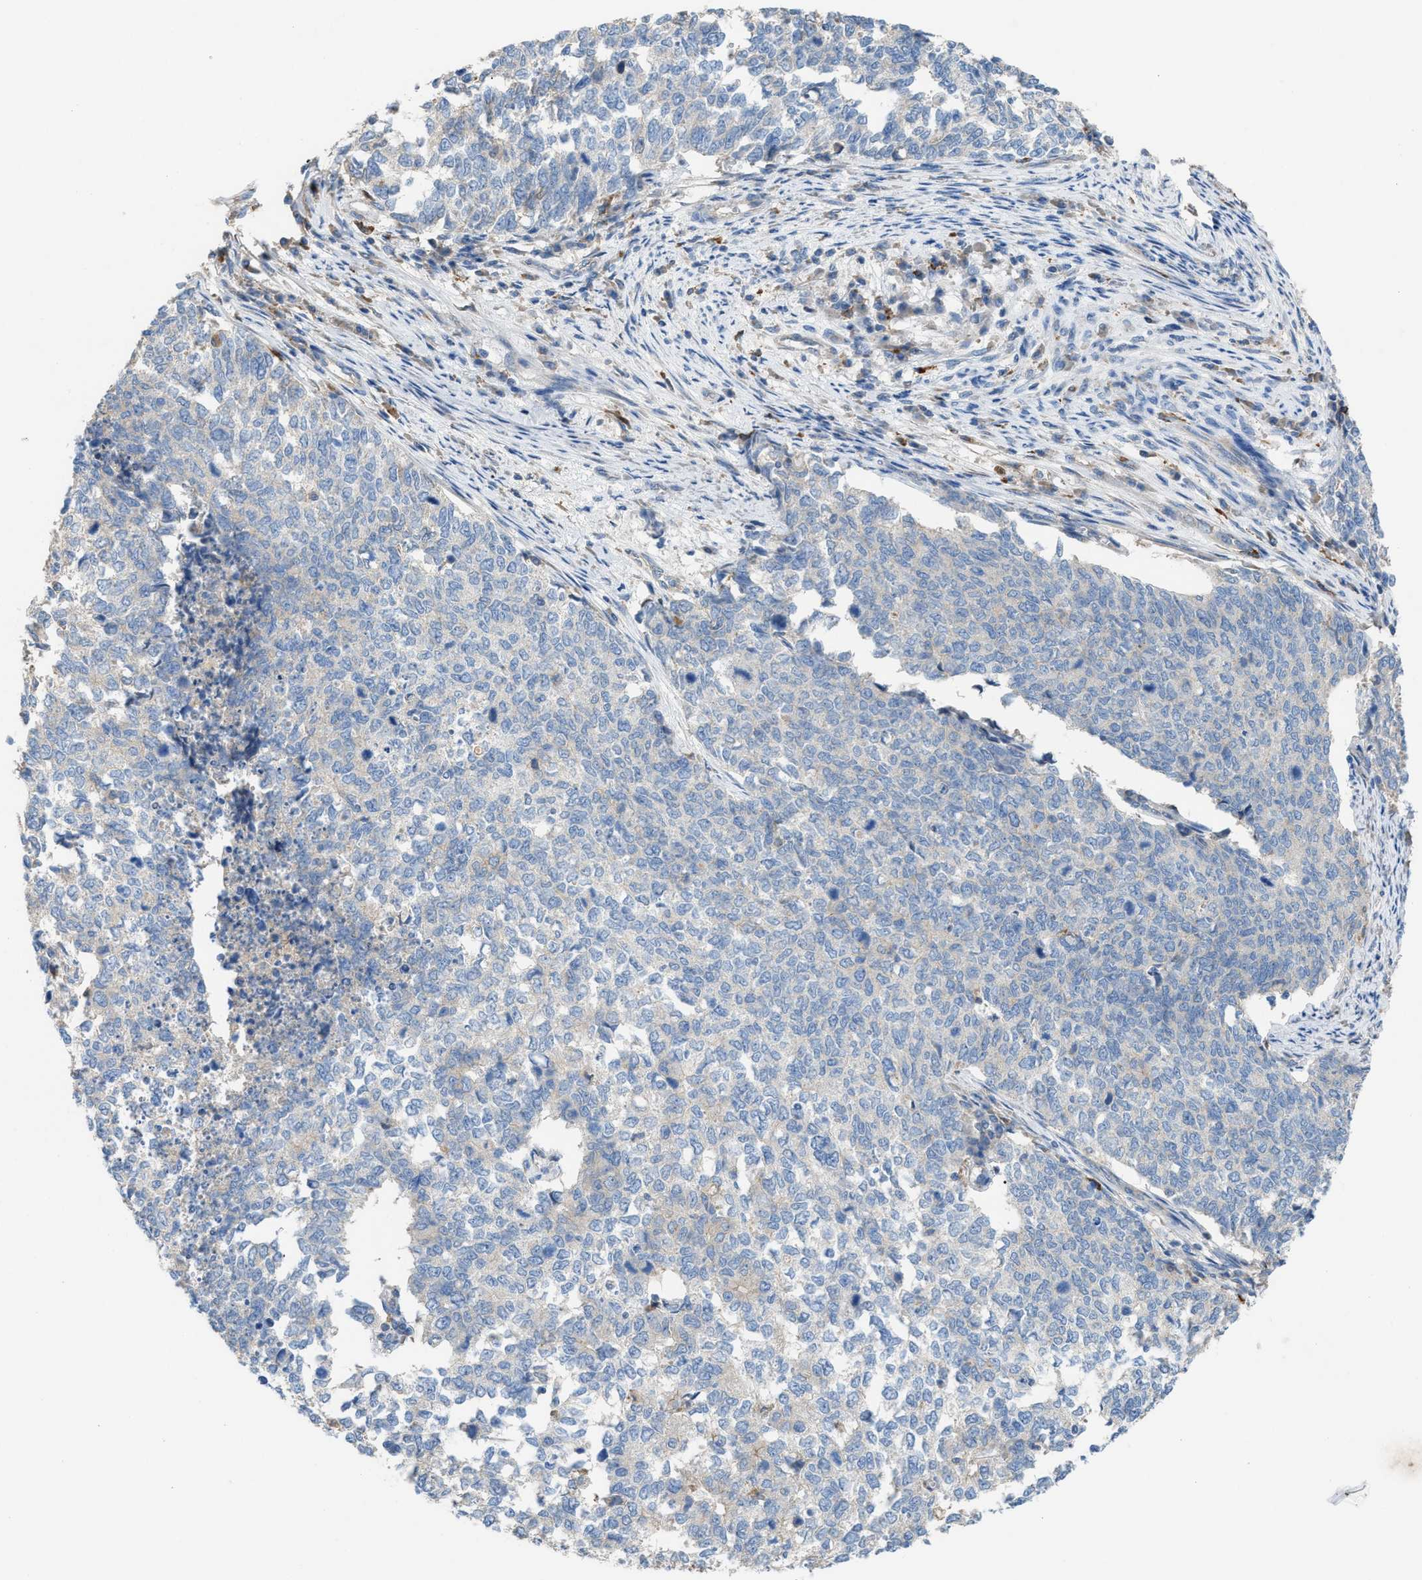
{"staining": {"intensity": "negative", "quantity": "none", "location": "none"}, "tissue": "cervical cancer", "cell_type": "Tumor cells", "image_type": "cancer", "snomed": [{"axis": "morphology", "description": "Squamous cell carcinoma, NOS"}, {"axis": "topography", "description": "Cervix"}], "caption": "Squamous cell carcinoma (cervical) was stained to show a protein in brown. There is no significant positivity in tumor cells. (IHC, brightfield microscopy, high magnification).", "gene": "AOAH", "patient": {"sex": "female", "age": 63}}